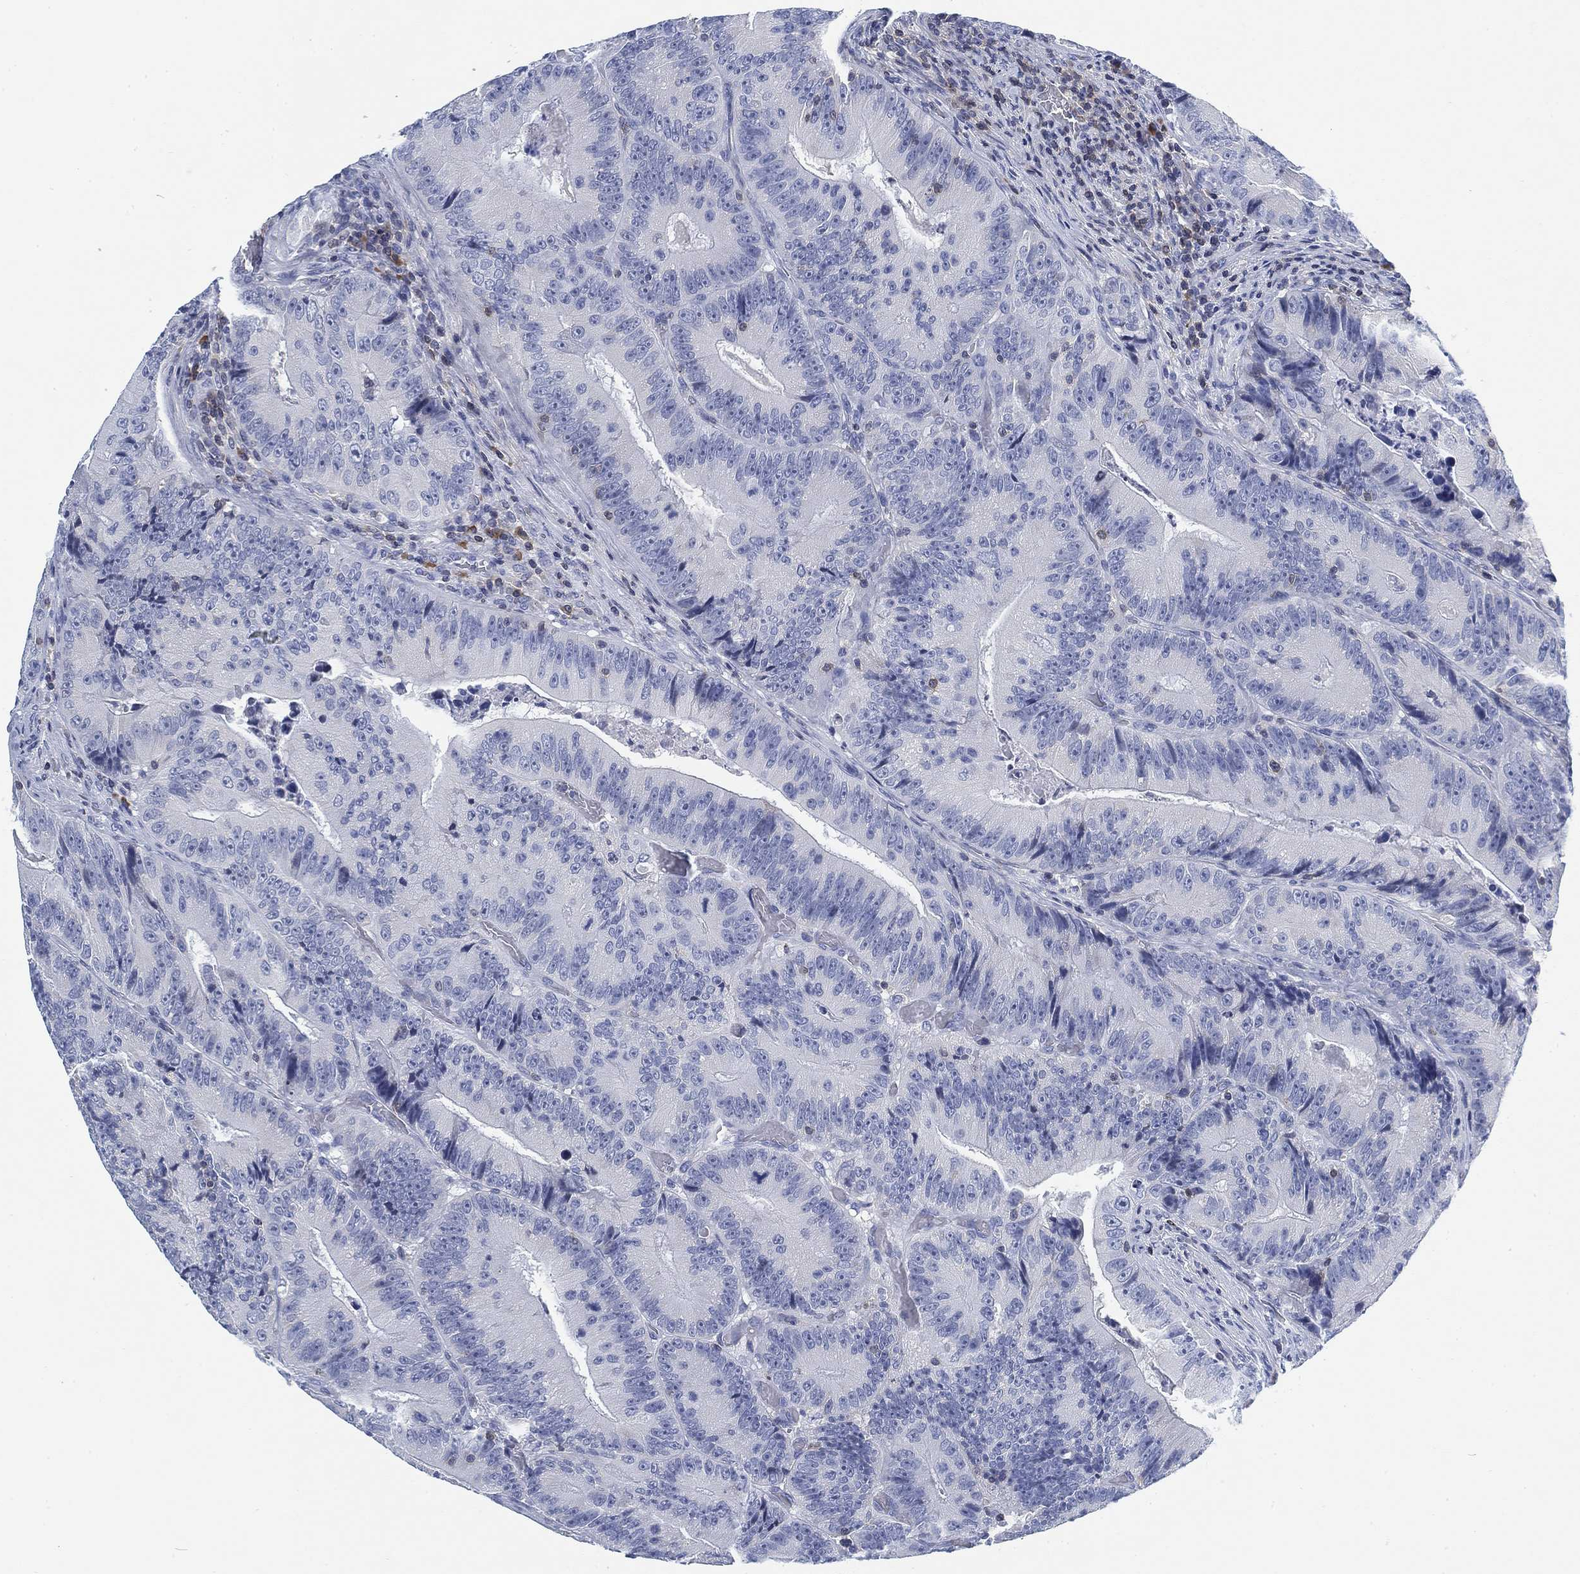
{"staining": {"intensity": "negative", "quantity": "none", "location": "none"}, "tissue": "colorectal cancer", "cell_type": "Tumor cells", "image_type": "cancer", "snomed": [{"axis": "morphology", "description": "Adenocarcinoma, NOS"}, {"axis": "topography", "description": "Colon"}], "caption": "There is no significant positivity in tumor cells of colorectal cancer.", "gene": "FYB1", "patient": {"sex": "female", "age": 86}}